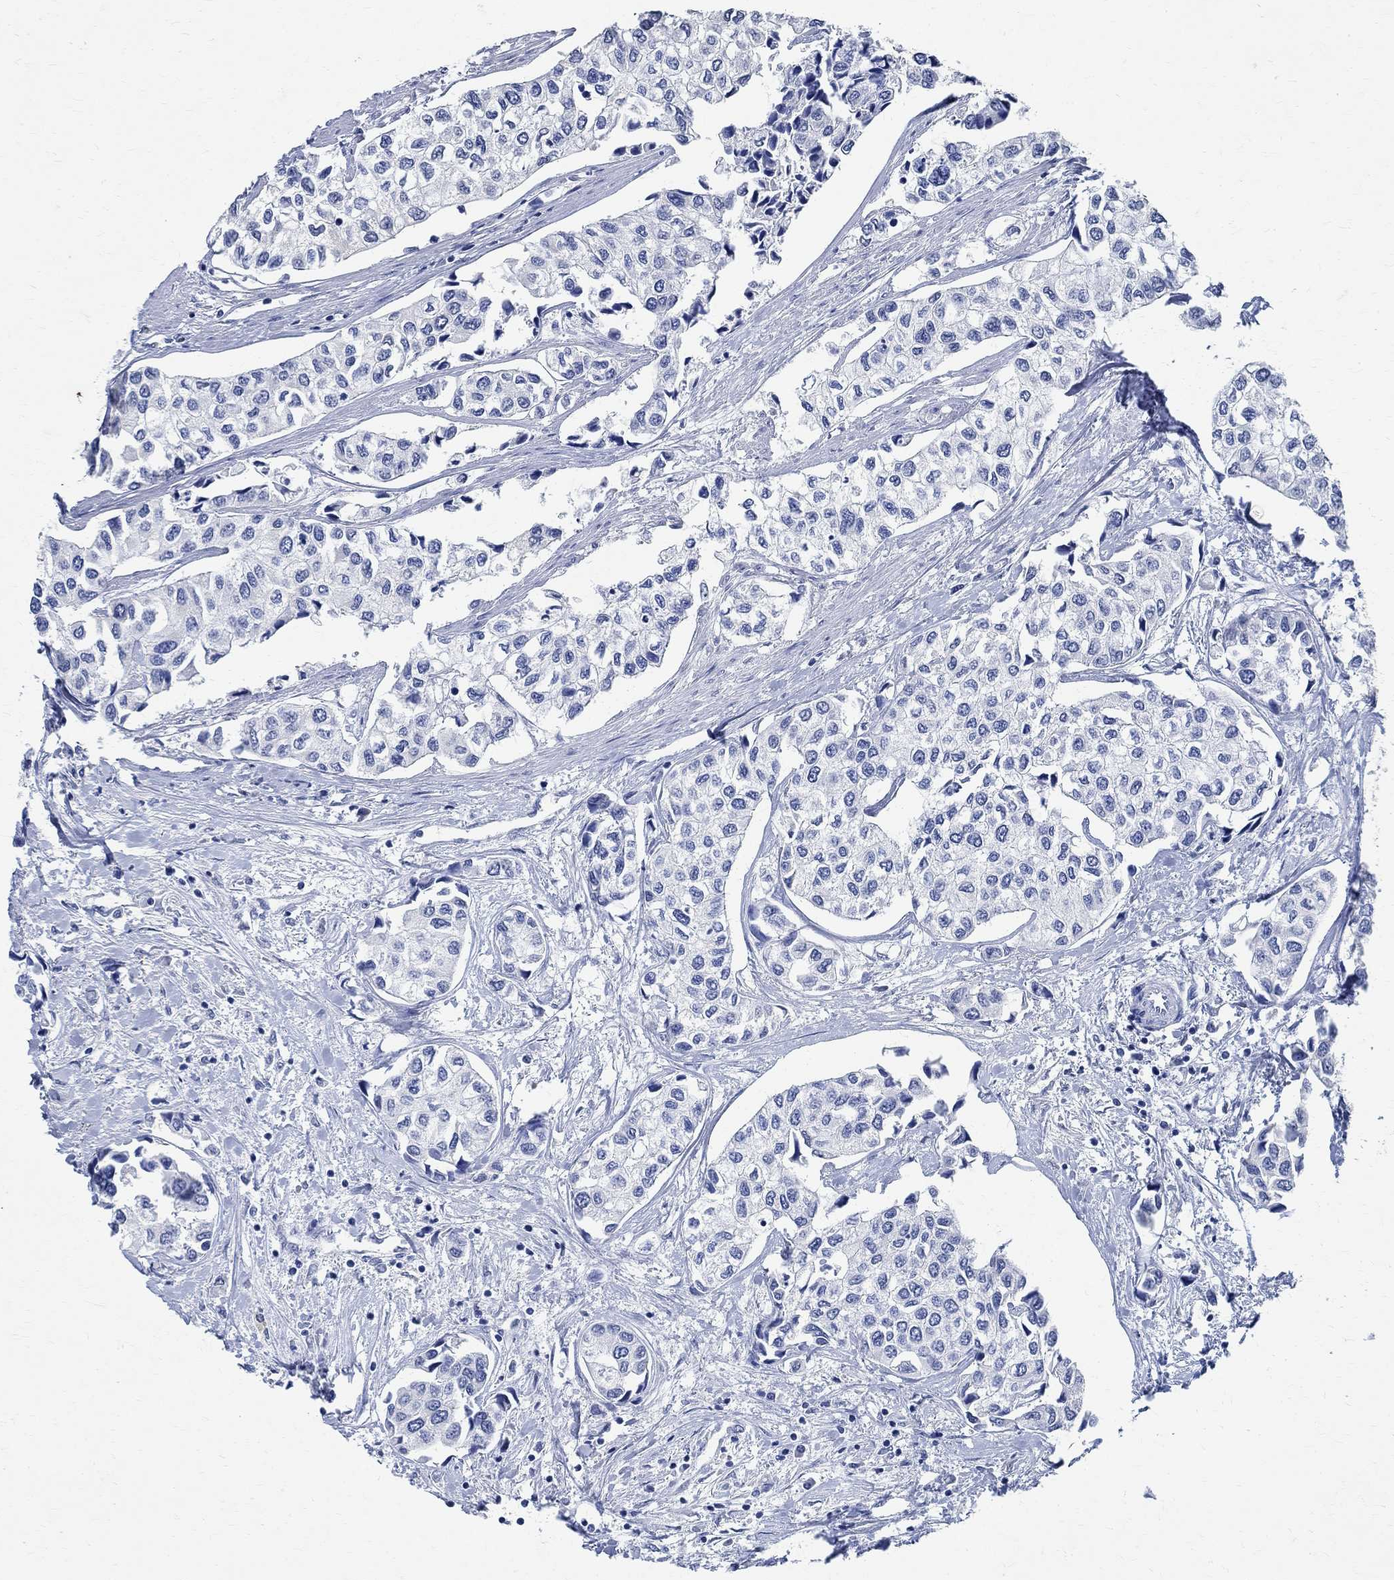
{"staining": {"intensity": "negative", "quantity": "none", "location": "none"}, "tissue": "urothelial cancer", "cell_type": "Tumor cells", "image_type": "cancer", "snomed": [{"axis": "morphology", "description": "Urothelial carcinoma, High grade"}, {"axis": "topography", "description": "Urinary bladder"}], "caption": "Immunohistochemical staining of urothelial cancer reveals no significant positivity in tumor cells.", "gene": "TMEM221", "patient": {"sex": "male", "age": 73}}